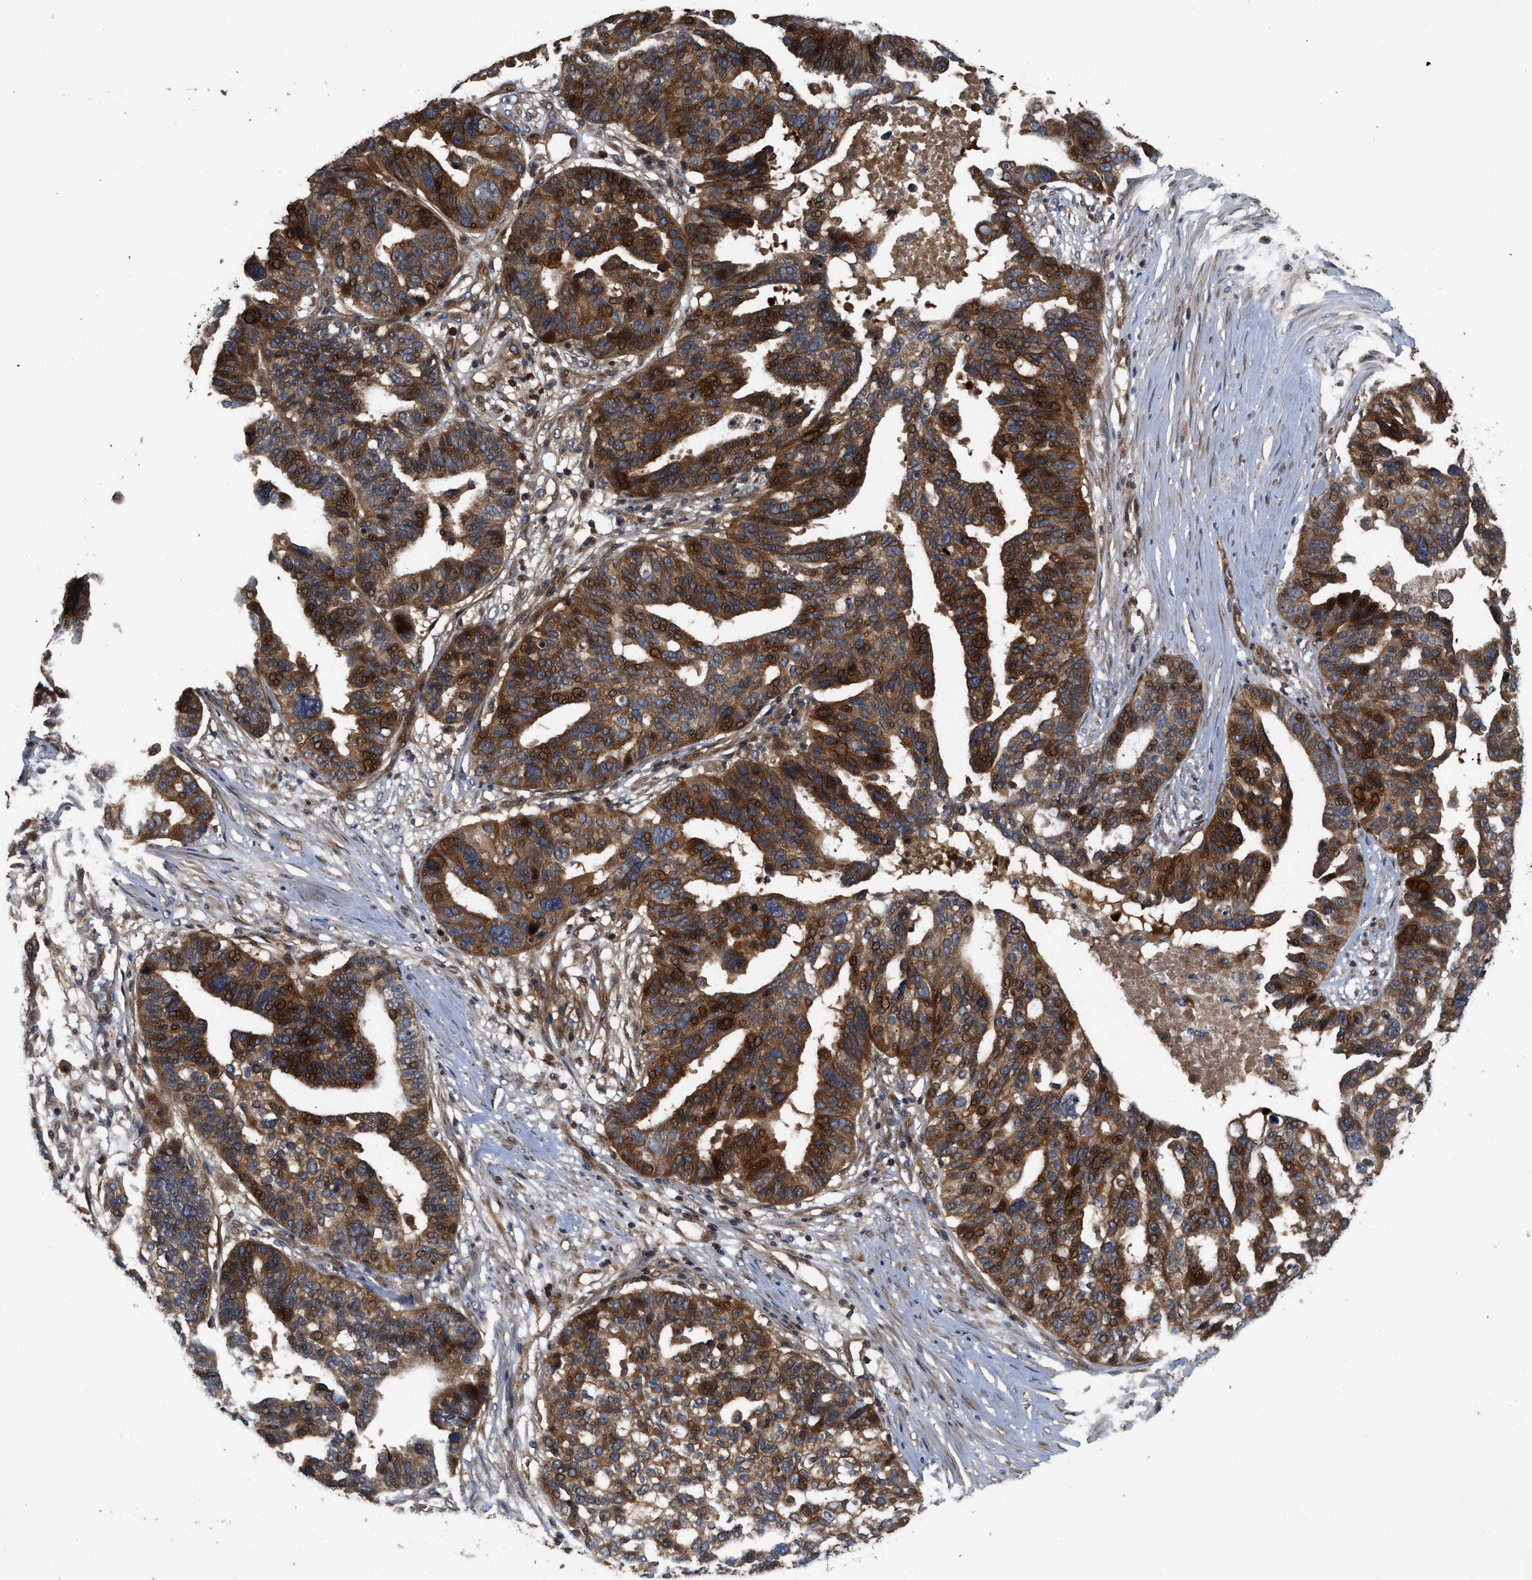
{"staining": {"intensity": "strong", "quantity": ">75%", "location": "cytoplasmic/membranous"}, "tissue": "ovarian cancer", "cell_type": "Tumor cells", "image_type": "cancer", "snomed": [{"axis": "morphology", "description": "Cystadenocarcinoma, serous, NOS"}, {"axis": "topography", "description": "Ovary"}], "caption": "A micrograph of ovarian cancer (serous cystadenocarcinoma) stained for a protein displays strong cytoplasmic/membranous brown staining in tumor cells.", "gene": "CNNM3", "patient": {"sex": "female", "age": 59}}